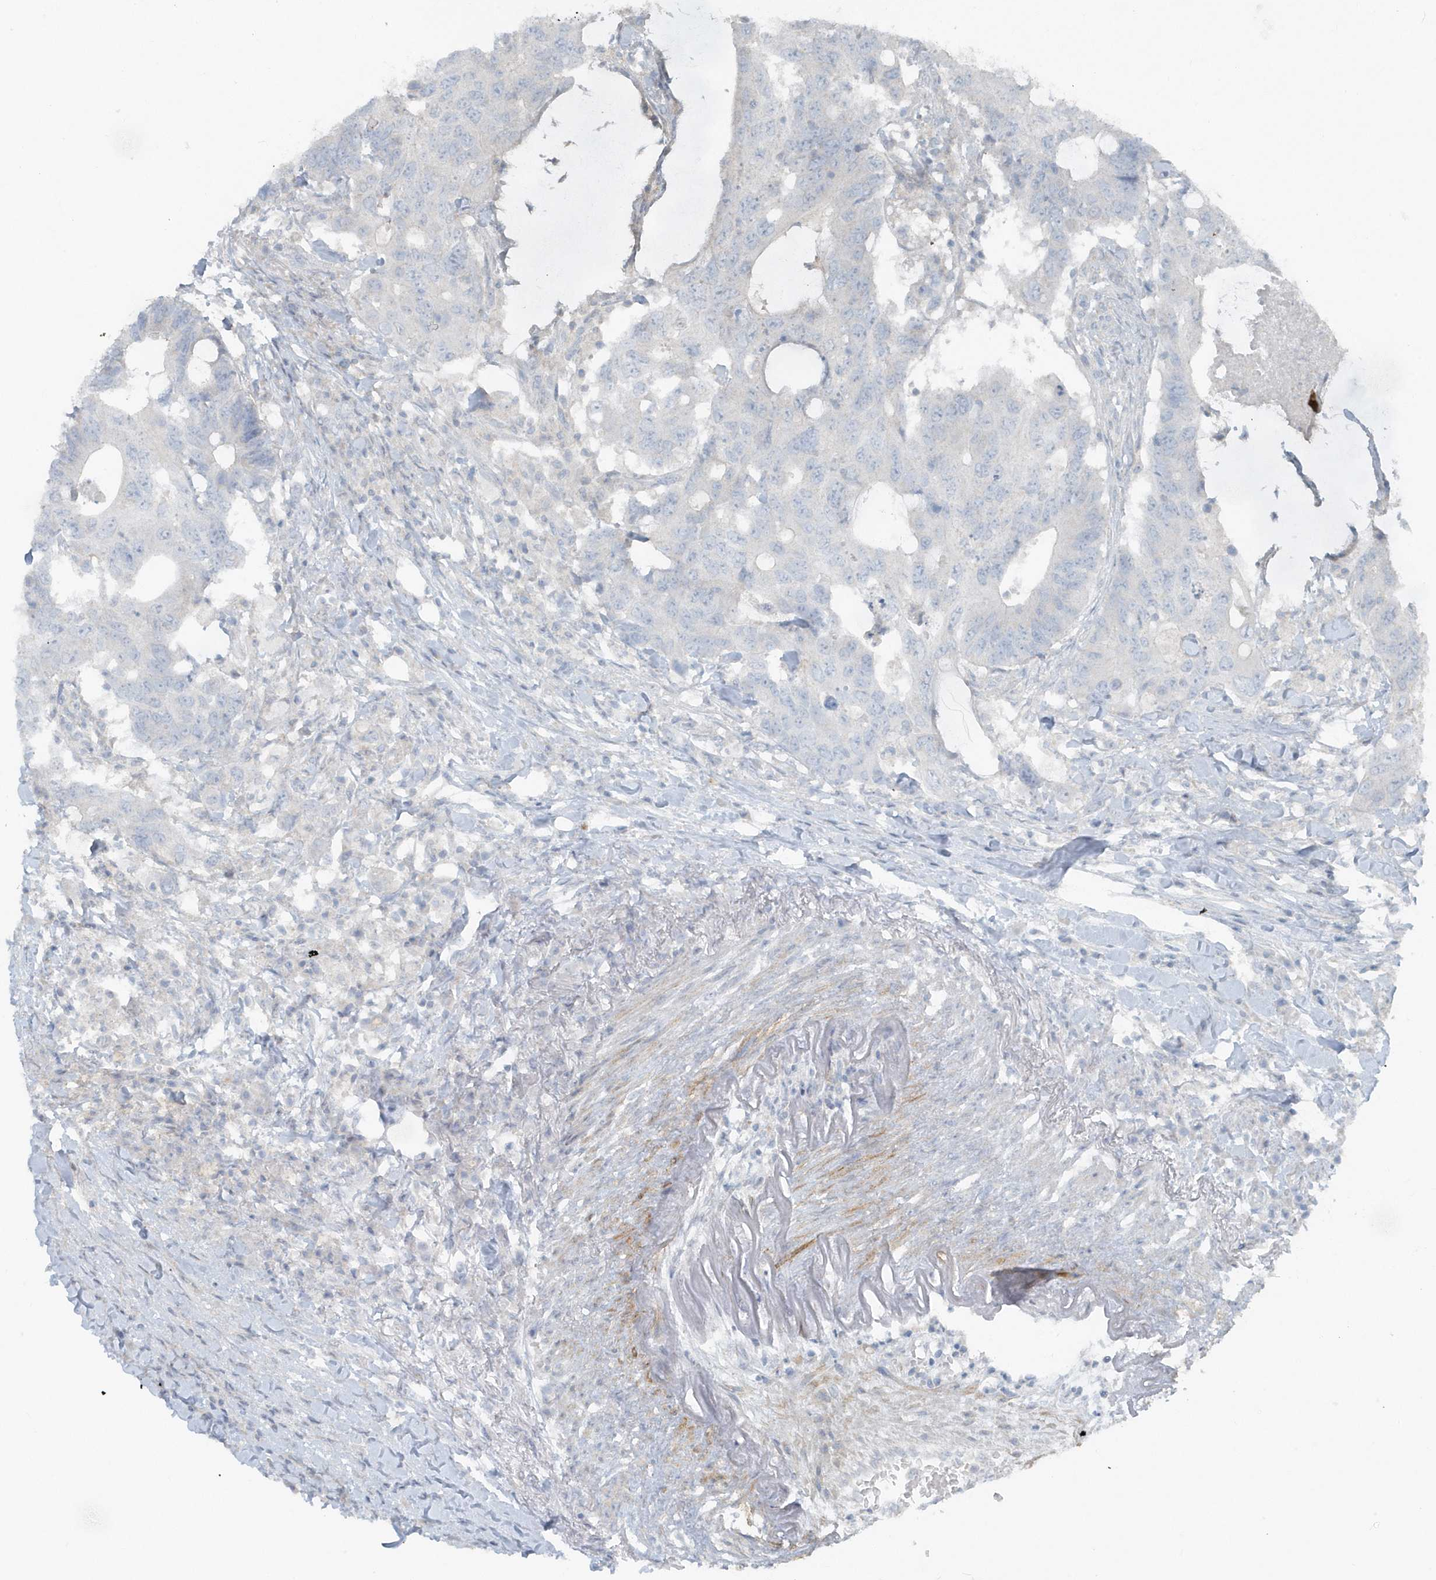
{"staining": {"intensity": "negative", "quantity": "none", "location": "none"}, "tissue": "colorectal cancer", "cell_type": "Tumor cells", "image_type": "cancer", "snomed": [{"axis": "morphology", "description": "Adenocarcinoma, NOS"}, {"axis": "topography", "description": "Colon"}], "caption": "Immunohistochemistry of colorectal cancer demonstrates no positivity in tumor cells.", "gene": "ACTC1", "patient": {"sex": "male", "age": 71}}